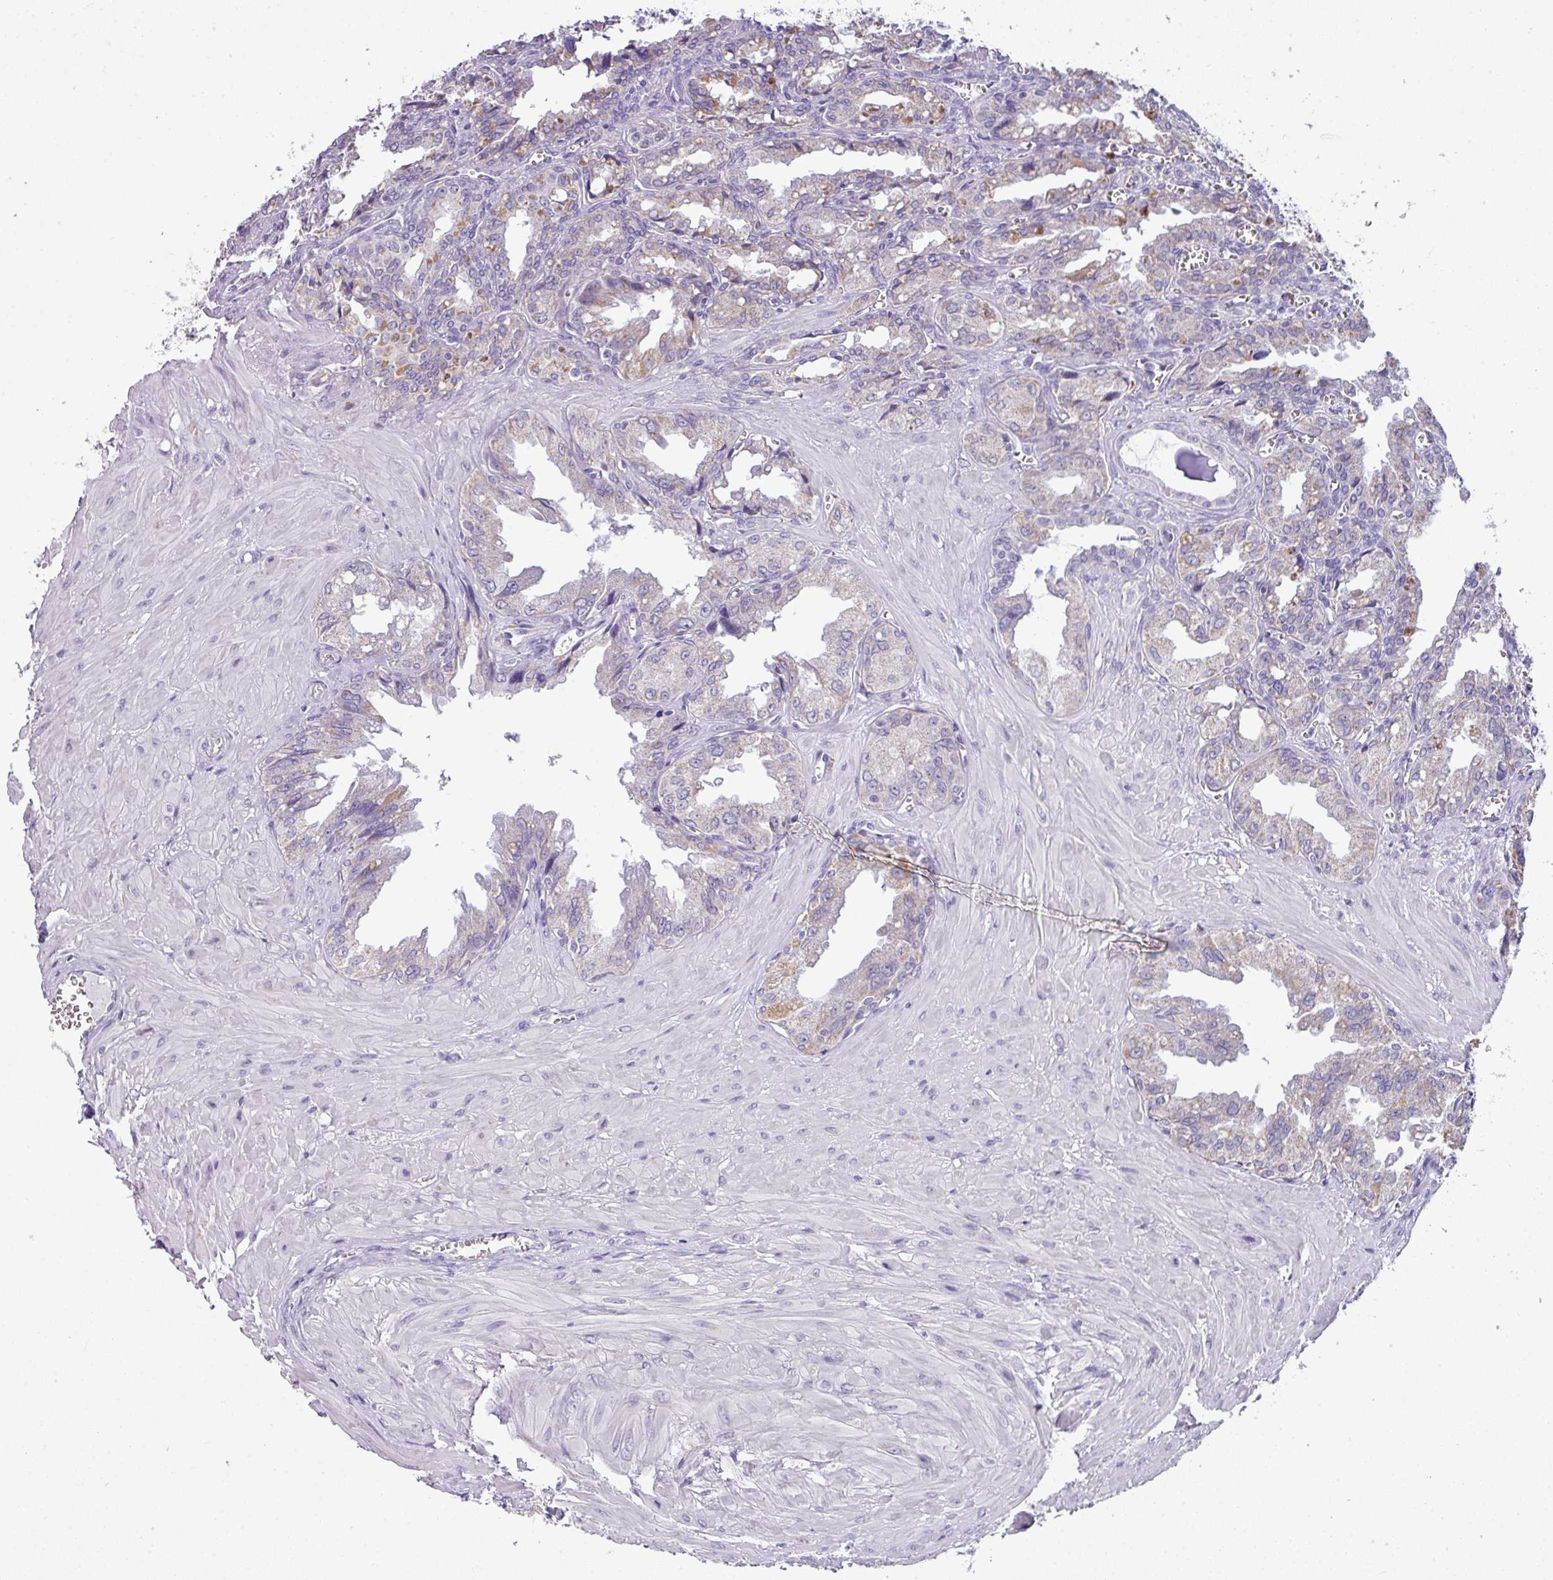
{"staining": {"intensity": "weak", "quantity": "<25%", "location": "cytoplasmic/membranous"}, "tissue": "seminal vesicle", "cell_type": "Glandular cells", "image_type": "normal", "snomed": [{"axis": "morphology", "description": "Normal tissue, NOS"}, {"axis": "topography", "description": "Seminal veicle"}], "caption": "DAB (3,3'-diaminobenzidine) immunohistochemical staining of benign seminal vesicle reveals no significant expression in glandular cells.", "gene": "PALS2", "patient": {"sex": "male", "age": 67}}